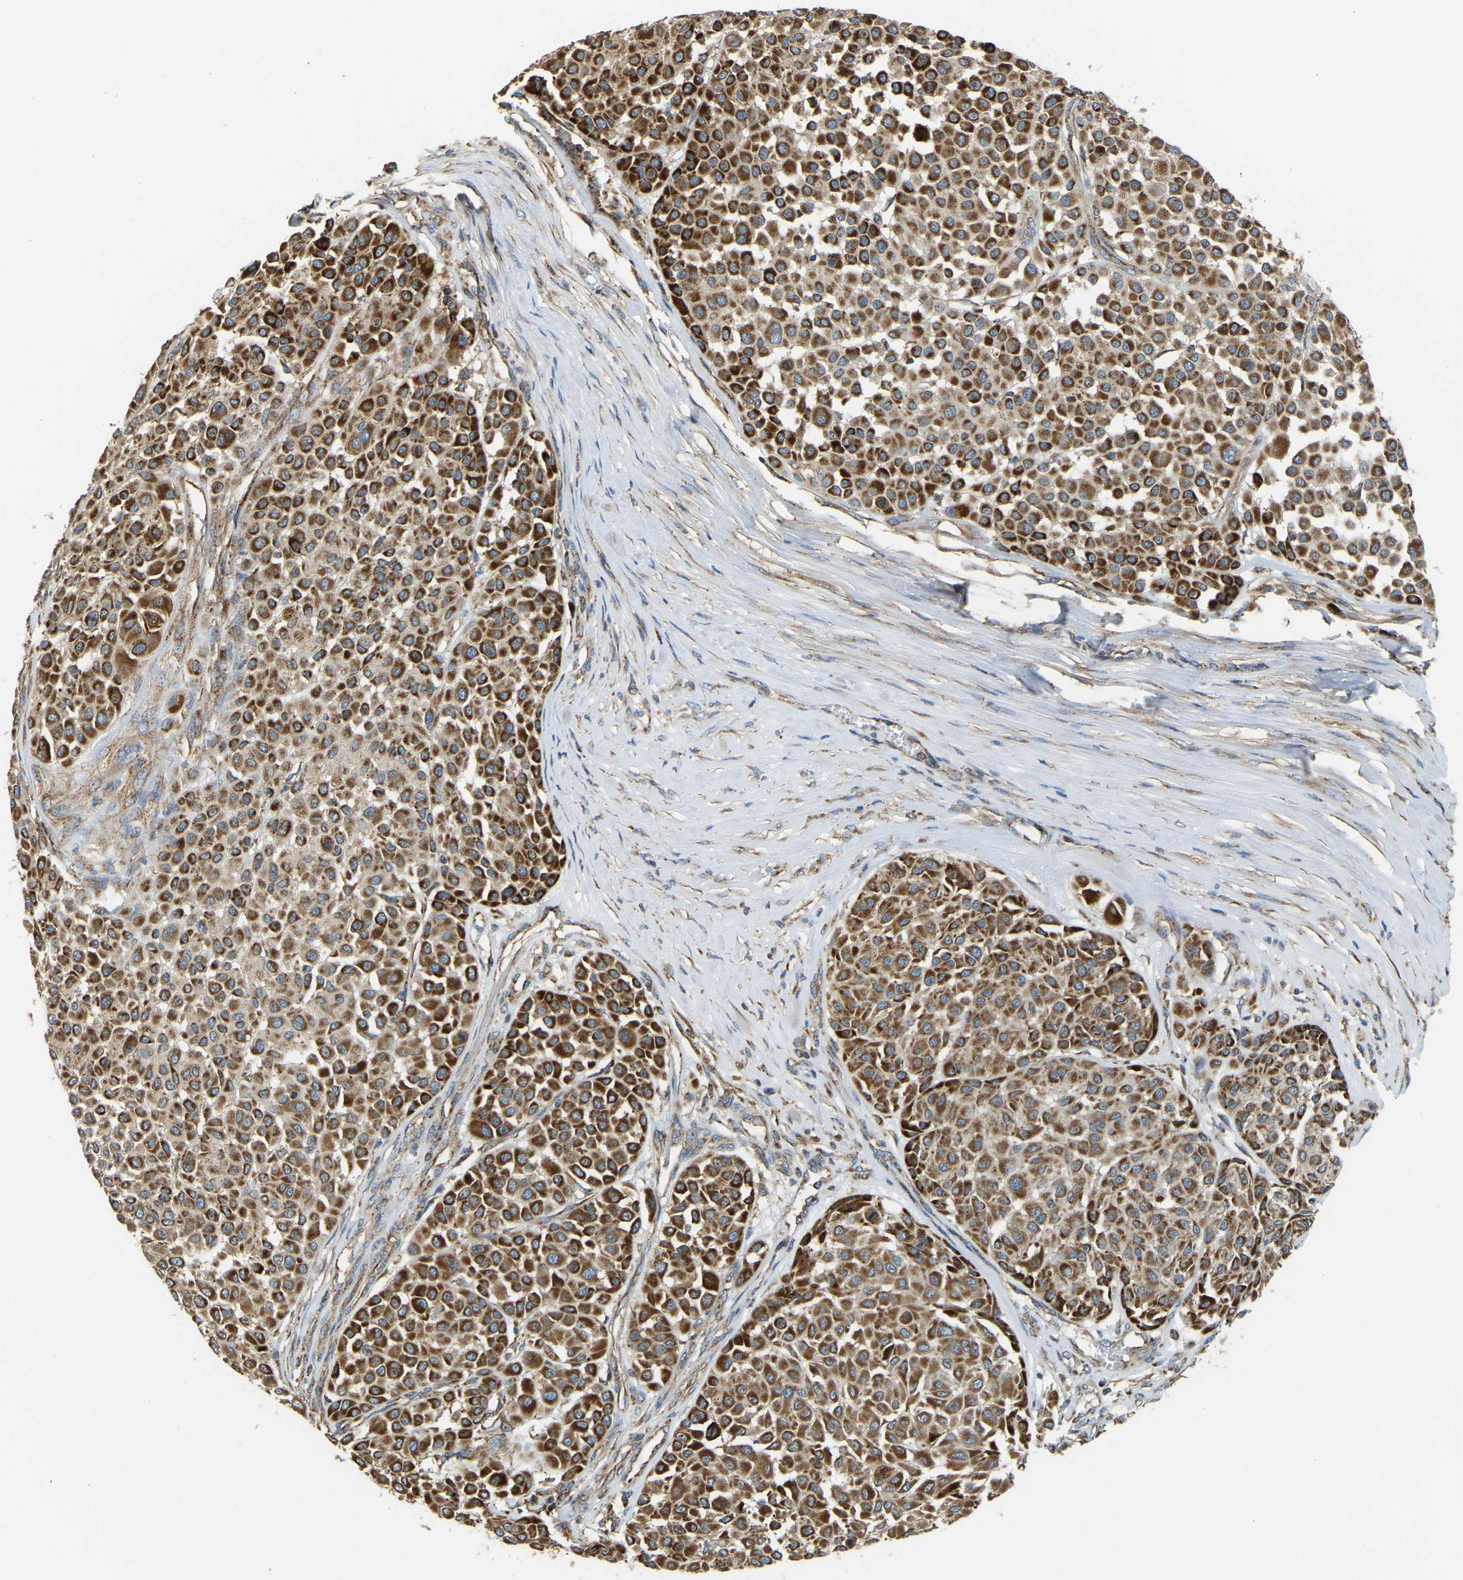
{"staining": {"intensity": "strong", "quantity": ">75%", "location": "cytoplasmic/membranous"}, "tissue": "melanoma", "cell_type": "Tumor cells", "image_type": "cancer", "snomed": [{"axis": "morphology", "description": "Malignant melanoma, Metastatic site"}, {"axis": "topography", "description": "Soft tissue"}], "caption": "High-power microscopy captured an immunohistochemistry (IHC) photomicrograph of melanoma, revealing strong cytoplasmic/membranous positivity in about >75% of tumor cells. The protein is shown in brown color, while the nuclei are stained blue.", "gene": "PSMD7", "patient": {"sex": "male", "age": 41}}